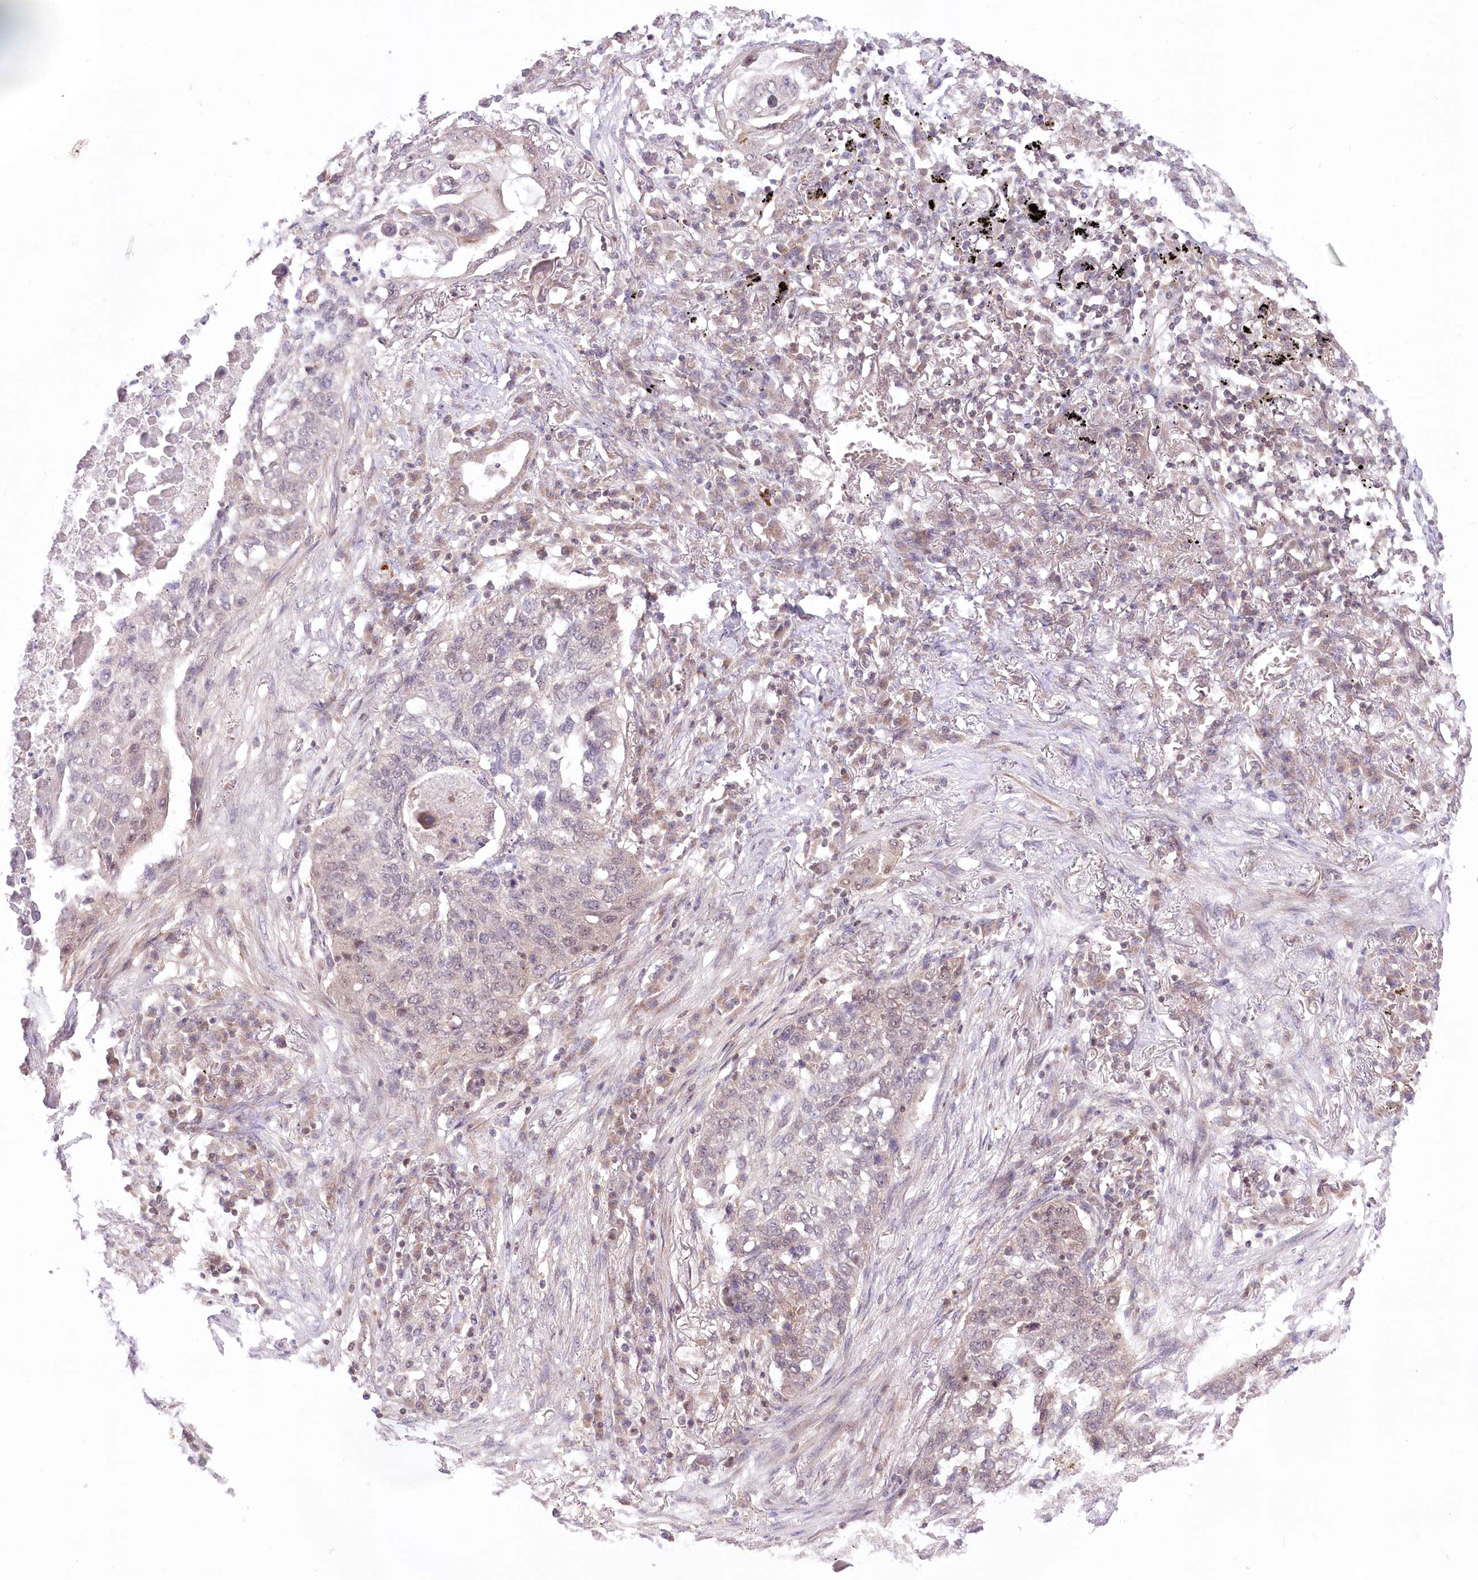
{"staining": {"intensity": "negative", "quantity": "none", "location": "none"}, "tissue": "lung cancer", "cell_type": "Tumor cells", "image_type": "cancer", "snomed": [{"axis": "morphology", "description": "Squamous cell carcinoma, NOS"}, {"axis": "topography", "description": "Lung"}], "caption": "Immunohistochemistry of lung squamous cell carcinoma demonstrates no positivity in tumor cells.", "gene": "ZMAT2", "patient": {"sex": "female", "age": 63}}